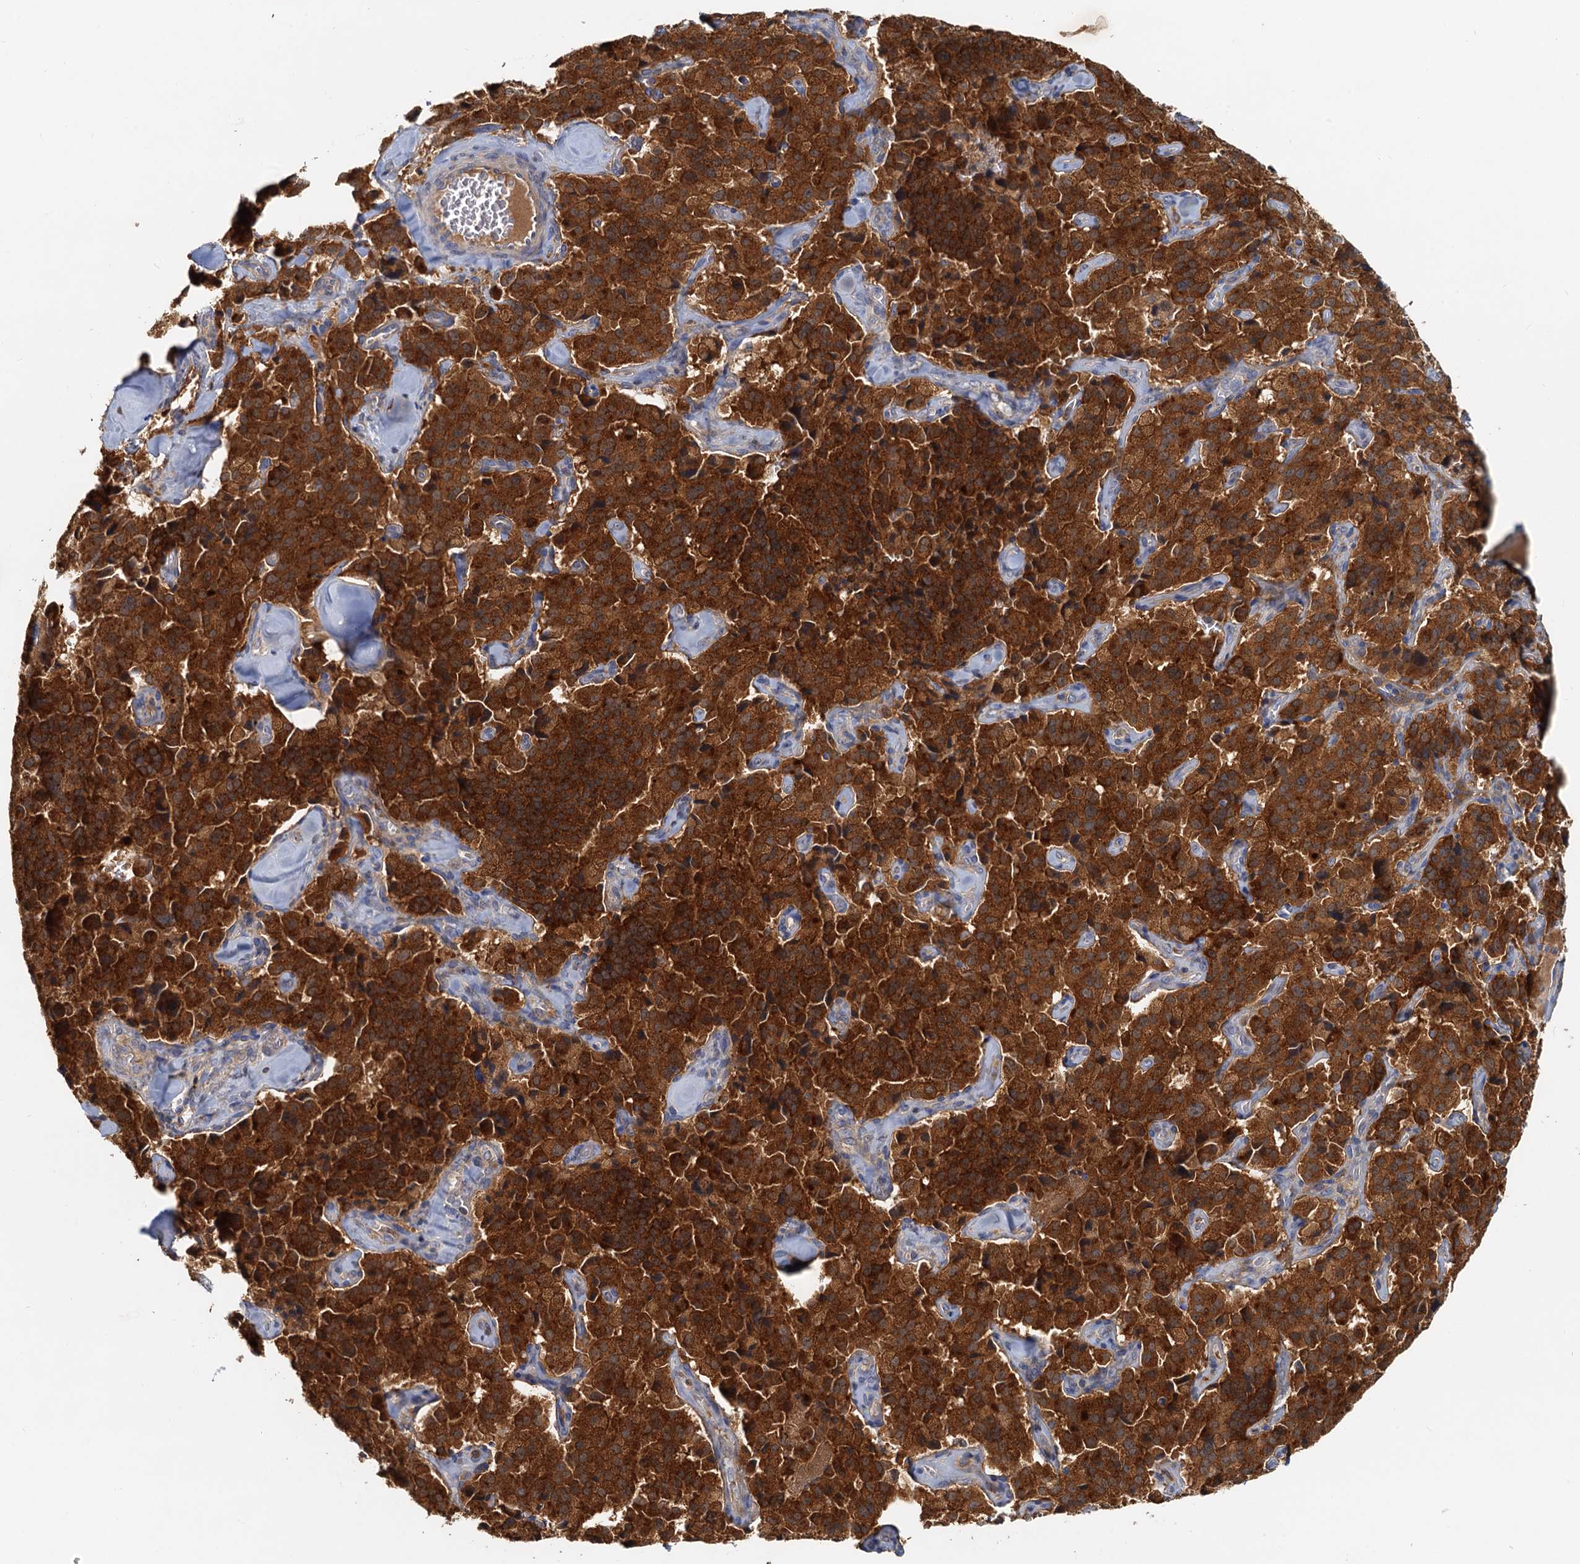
{"staining": {"intensity": "strong", "quantity": ">75%", "location": "cytoplasmic/membranous"}, "tissue": "pancreatic cancer", "cell_type": "Tumor cells", "image_type": "cancer", "snomed": [{"axis": "morphology", "description": "Adenocarcinoma, NOS"}, {"axis": "topography", "description": "Pancreas"}], "caption": "Protein expression by immunohistochemistry displays strong cytoplasmic/membranous expression in about >75% of tumor cells in adenocarcinoma (pancreatic). (DAB = brown stain, brightfield microscopy at high magnification).", "gene": "TOLLIP", "patient": {"sex": "male", "age": 65}}